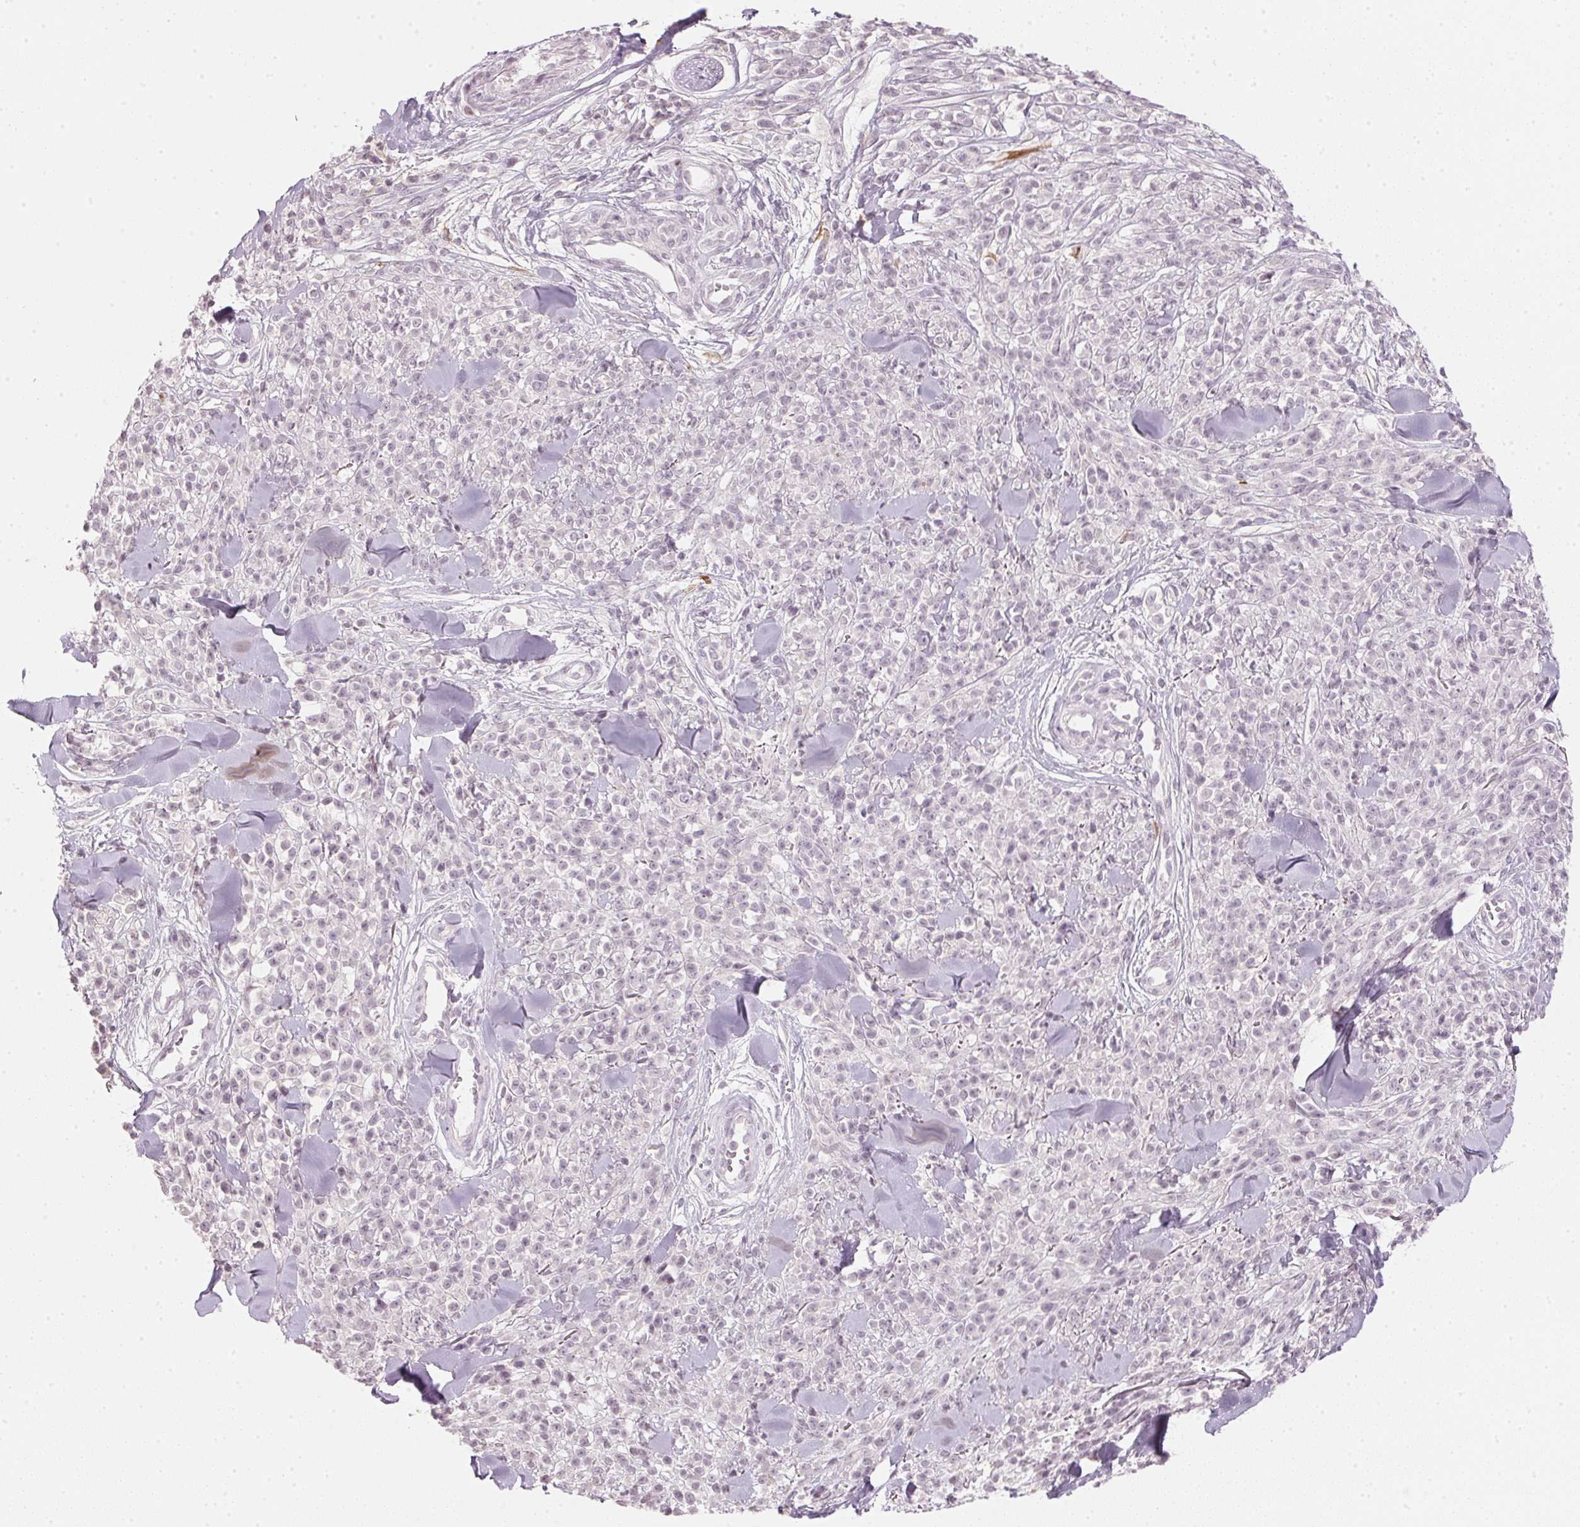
{"staining": {"intensity": "negative", "quantity": "none", "location": "none"}, "tissue": "melanoma", "cell_type": "Tumor cells", "image_type": "cancer", "snomed": [{"axis": "morphology", "description": "Malignant melanoma, NOS"}, {"axis": "topography", "description": "Skin"}, {"axis": "topography", "description": "Skin of trunk"}], "caption": "The immunohistochemistry (IHC) histopathology image has no significant staining in tumor cells of melanoma tissue. (IHC, brightfield microscopy, high magnification).", "gene": "SFRP4", "patient": {"sex": "male", "age": 74}}